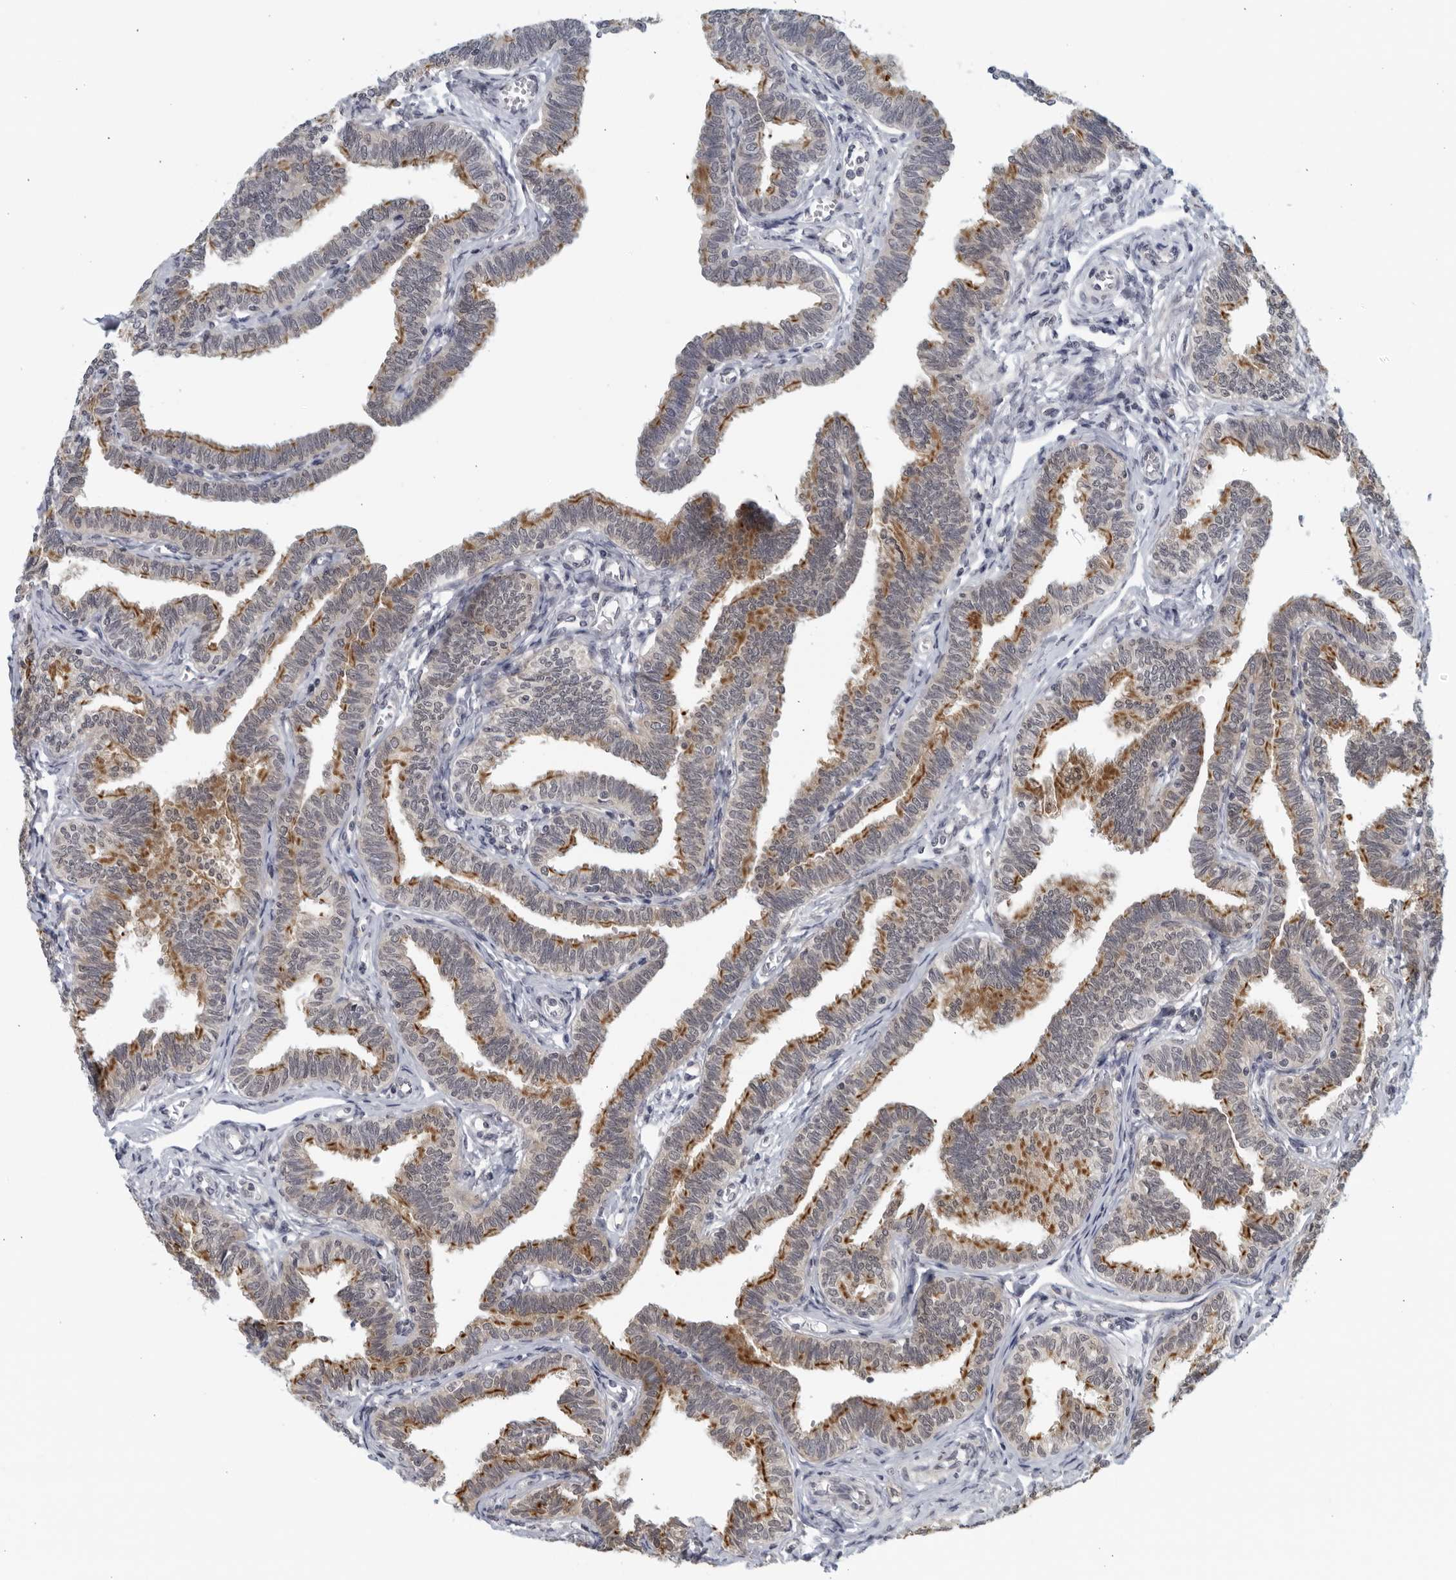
{"staining": {"intensity": "strong", "quantity": ">75%", "location": "cytoplasmic/membranous"}, "tissue": "fallopian tube", "cell_type": "Glandular cells", "image_type": "normal", "snomed": [{"axis": "morphology", "description": "Normal tissue, NOS"}, {"axis": "topography", "description": "Fallopian tube"}, {"axis": "topography", "description": "Ovary"}], "caption": "Protein positivity by immunohistochemistry demonstrates strong cytoplasmic/membranous expression in about >75% of glandular cells in benign fallopian tube. (DAB IHC, brown staining for protein, blue staining for nuclei).", "gene": "RC3H1", "patient": {"sex": "female", "age": 23}}